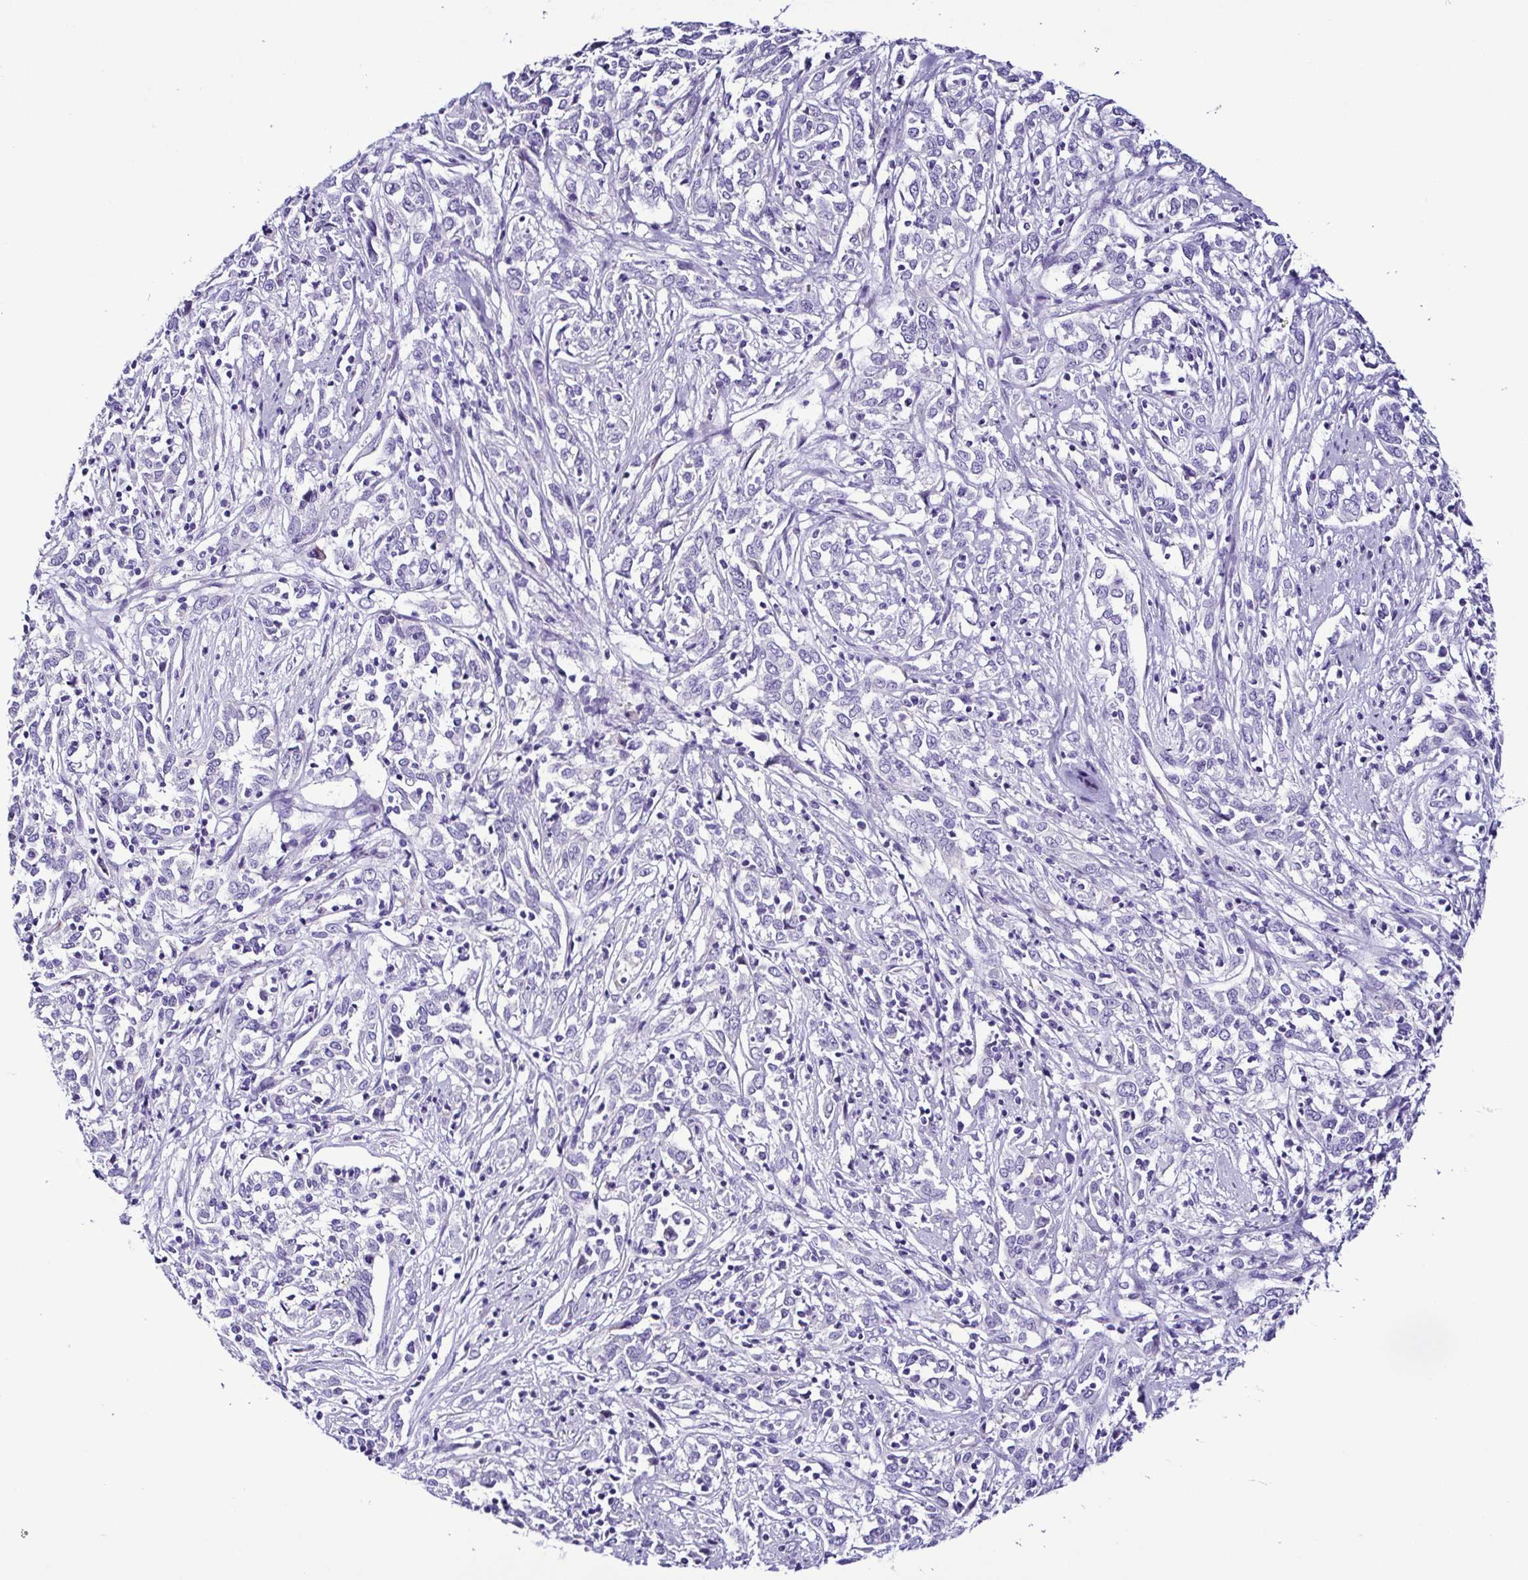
{"staining": {"intensity": "negative", "quantity": "none", "location": "none"}, "tissue": "cervical cancer", "cell_type": "Tumor cells", "image_type": "cancer", "snomed": [{"axis": "morphology", "description": "Adenocarcinoma, NOS"}, {"axis": "topography", "description": "Cervix"}], "caption": "IHC photomicrograph of adenocarcinoma (cervical) stained for a protein (brown), which reveals no staining in tumor cells.", "gene": "SRL", "patient": {"sex": "female", "age": 40}}